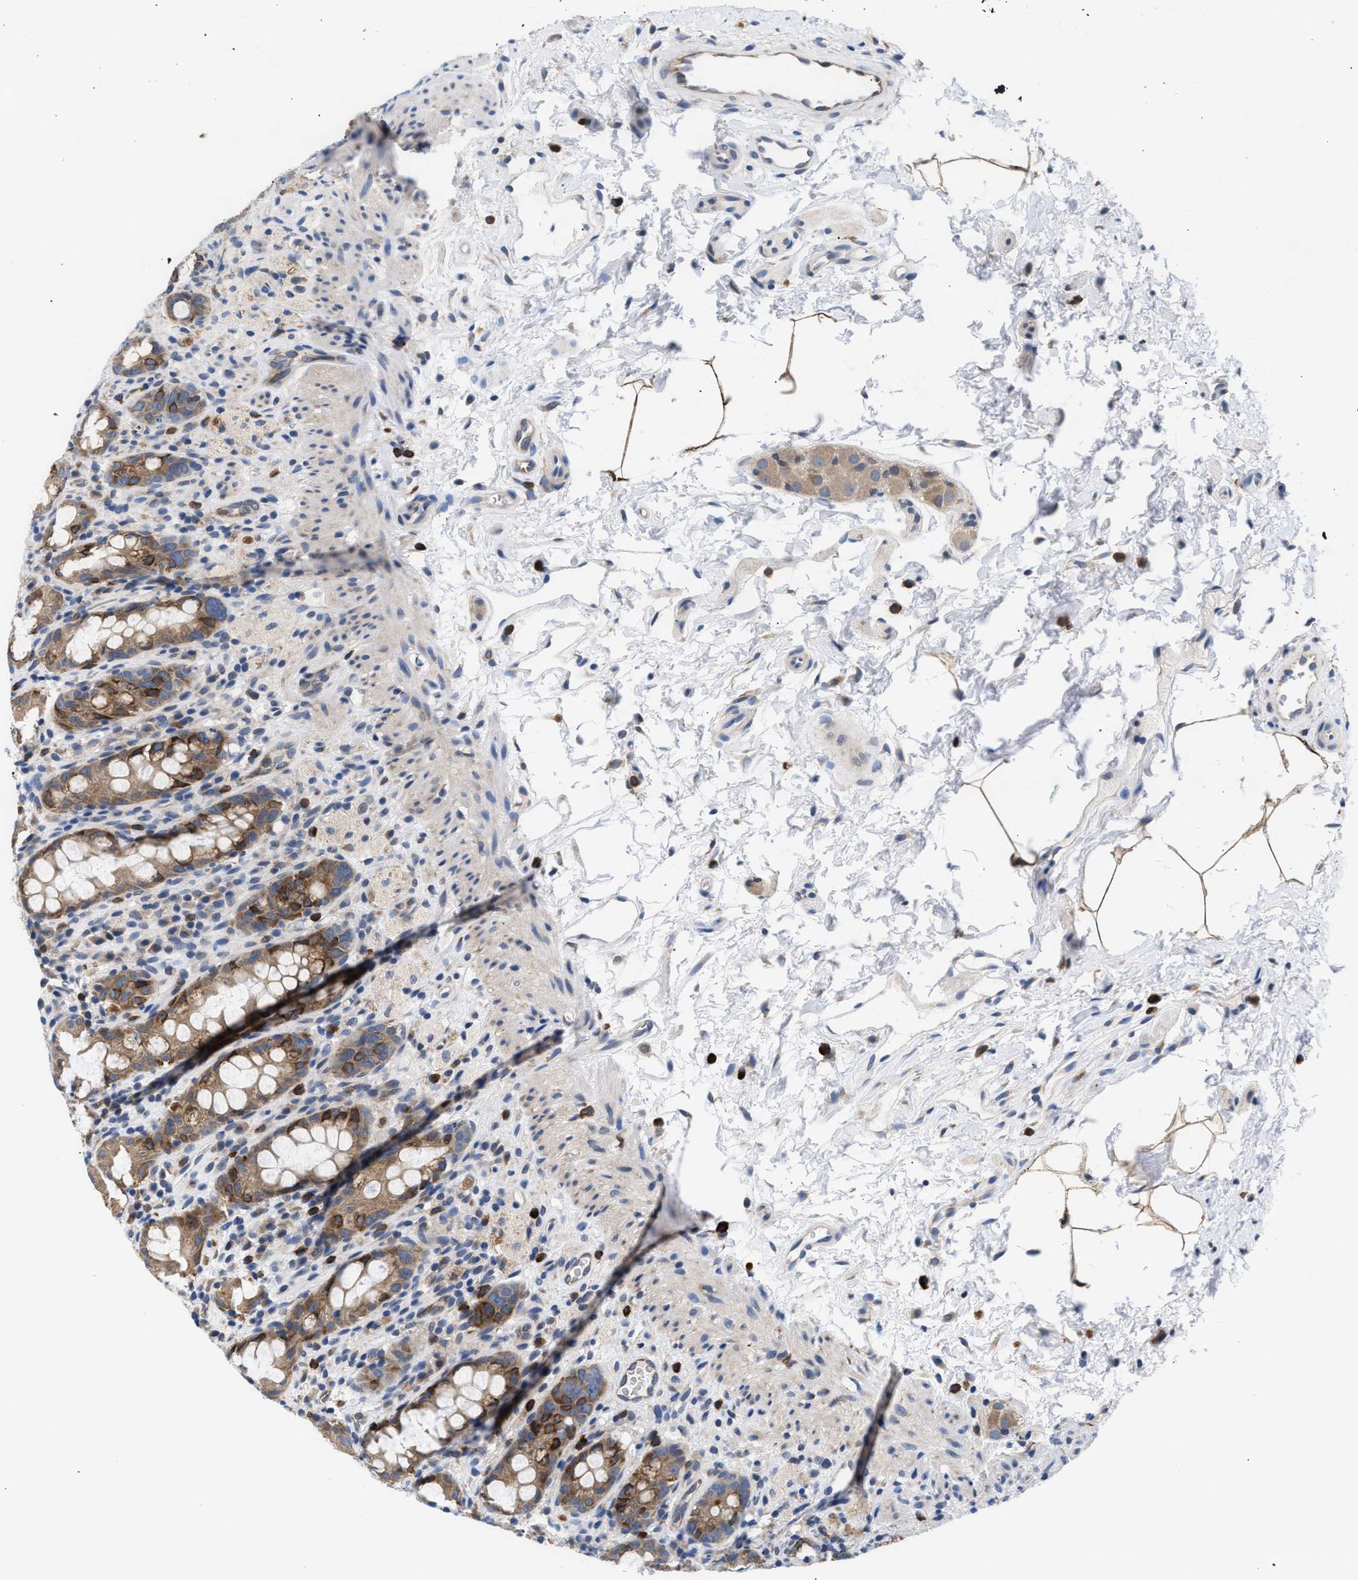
{"staining": {"intensity": "moderate", "quantity": ">75%", "location": "cytoplasmic/membranous"}, "tissue": "rectum", "cell_type": "Glandular cells", "image_type": "normal", "snomed": [{"axis": "morphology", "description": "Normal tissue, NOS"}, {"axis": "topography", "description": "Rectum"}], "caption": "A brown stain highlights moderate cytoplasmic/membranous expression of a protein in glandular cells of normal human rectum. (IHC, brightfield microscopy, high magnification).", "gene": "RINT1", "patient": {"sex": "male", "age": 44}}